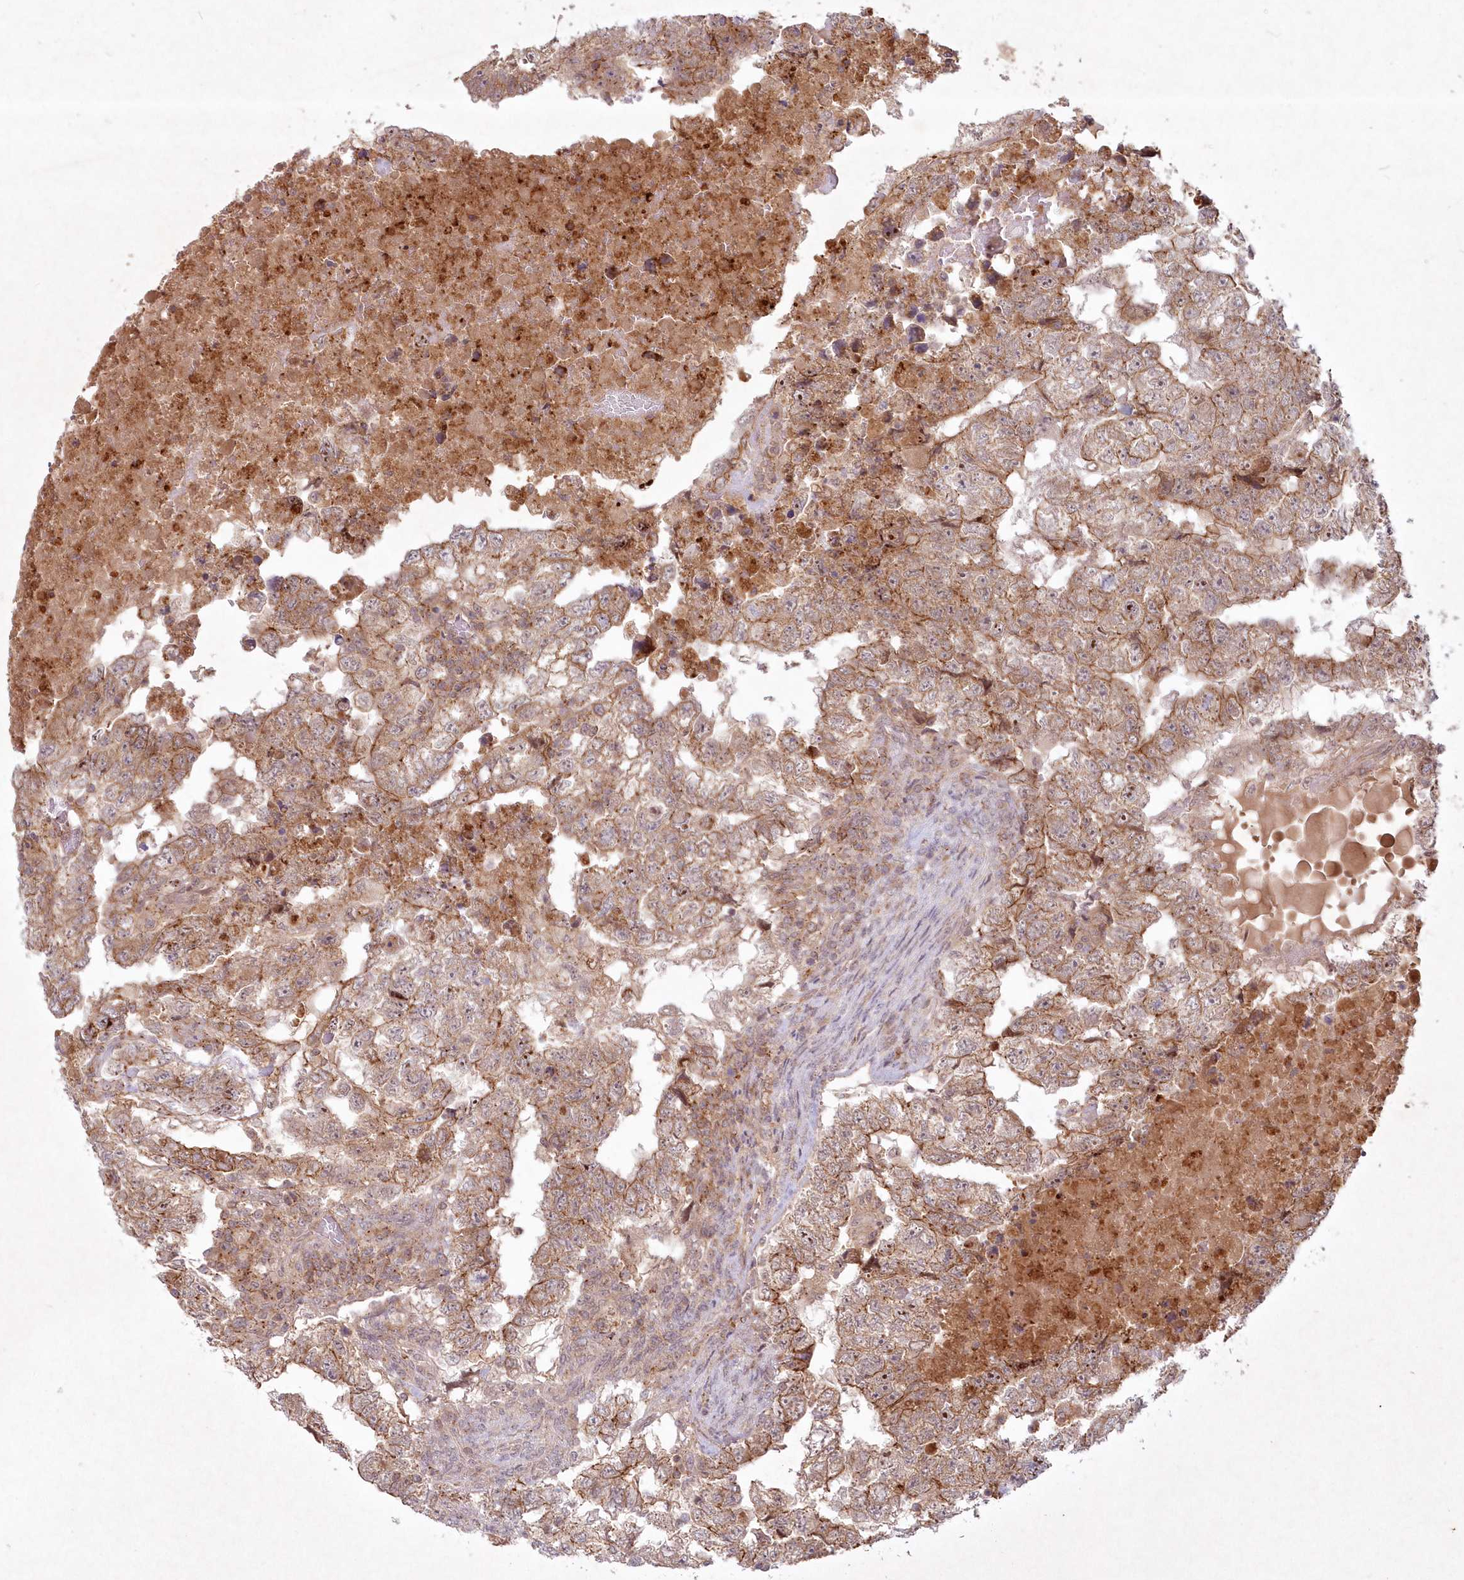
{"staining": {"intensity": "moderate", "quantity": ">75%", "location": "cytoplasmic/membranous"}, "tissue": "testis cancer", "cell_type": "Tumor cells", "image_type": "cancer", "snomed": [{"axis": "morphology", "description": "Carcinoma, Embryonal, NOS"}, {"axis": "topography", "description": "Testis"}], "caption": "High-power microscopy captured an IHC image of testis cancer (embryonal carcinoma), revealing moderate cytoplasmic/membranous positivity in approximately >75% of tumor cells.", "gene": "TOGARAM2", "patient": {"sex": "male", "age": 36}}